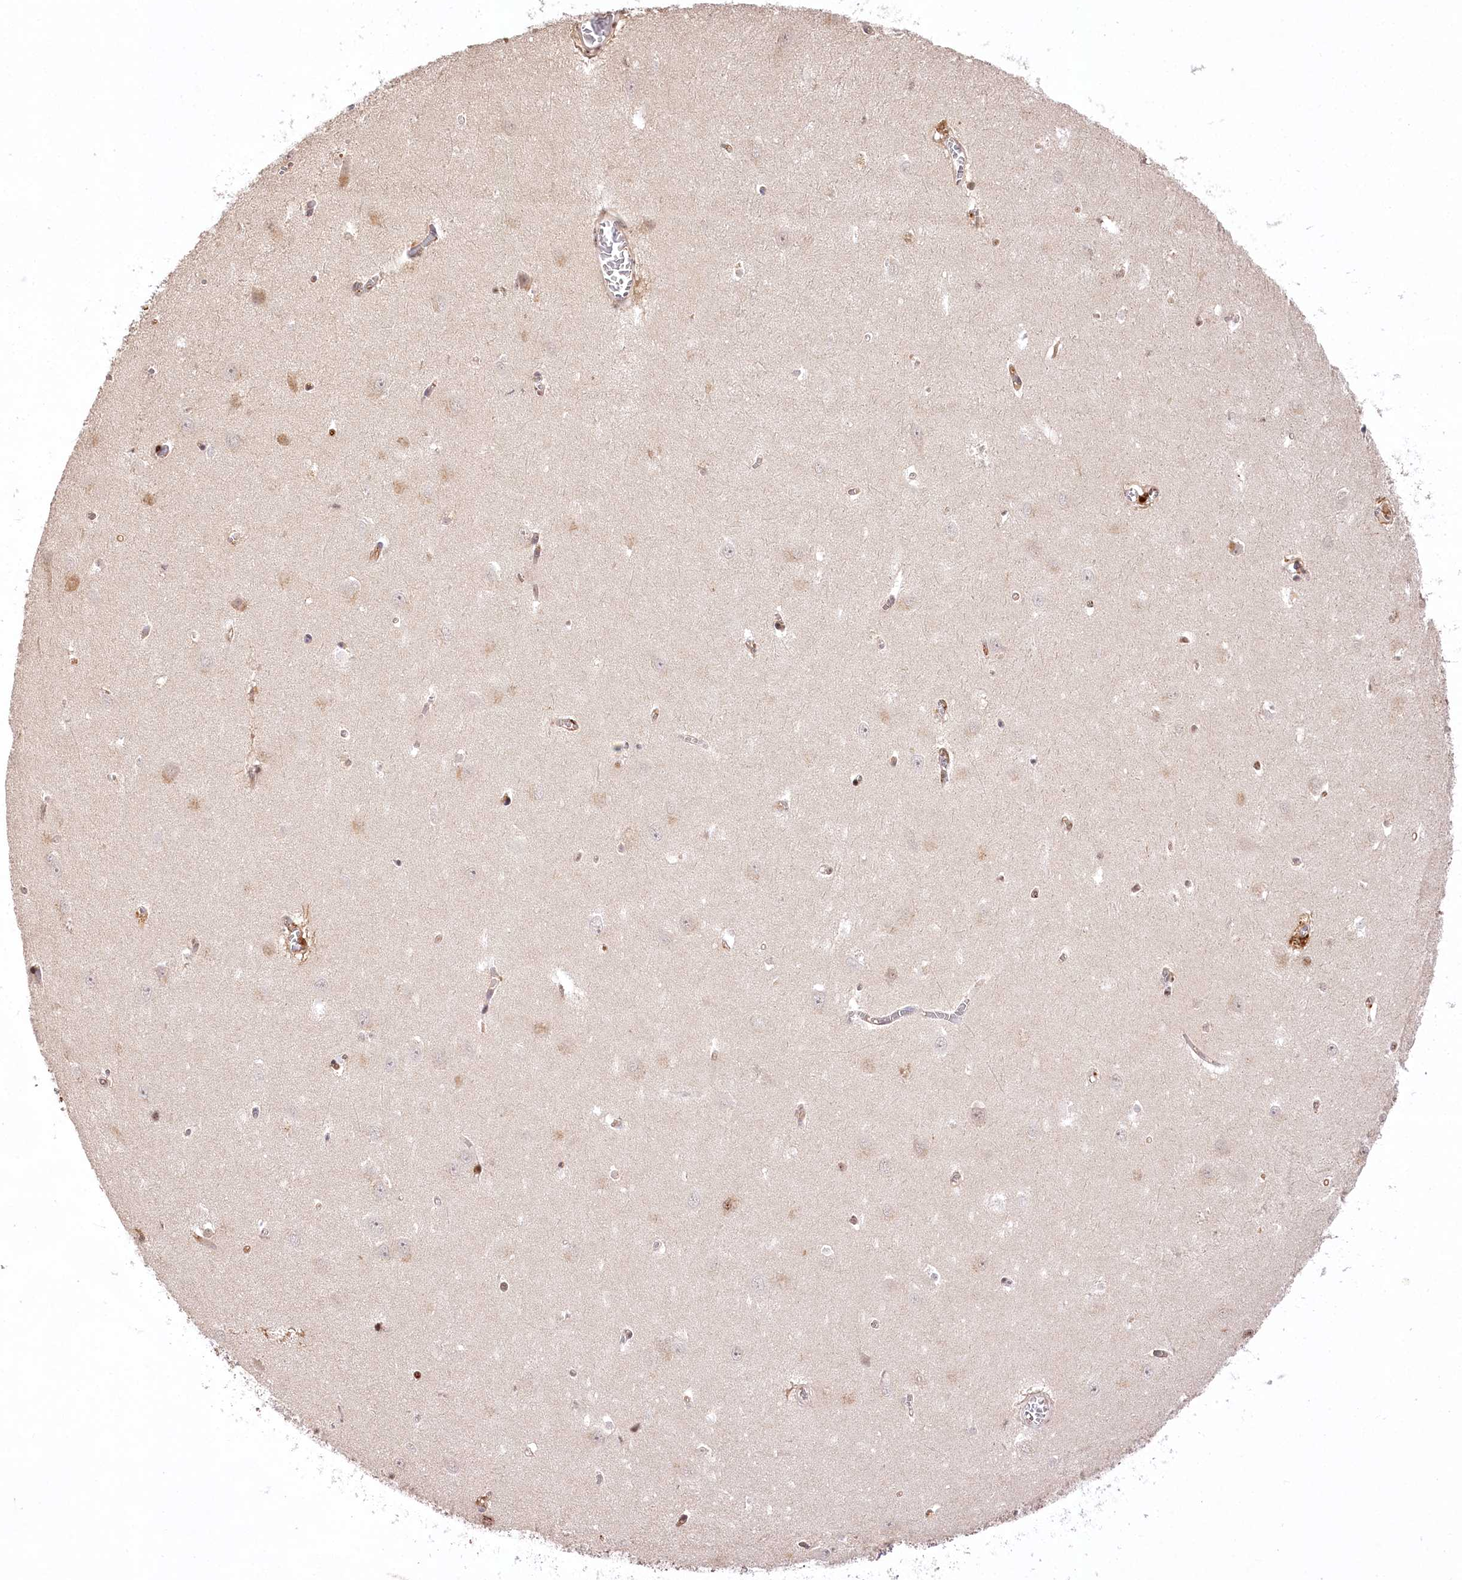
{"staining": {"intensity": "negative", "quantity": "none", "location": "none"}, "tissue": "hippocampus", "cell_type": "Glial cells", "image_type": "normal", "snomed": [{"axis": "morphology", "description": "Normal tissue, NOS"}, {"axis": "topography", "description": "Hippocampus"}], "caption": "The photomicrograph exhibits no staining of glial cells in benign hippocampus.", "gene": "PYROXD1", "patient": {"sex": "female", "age": 64}}